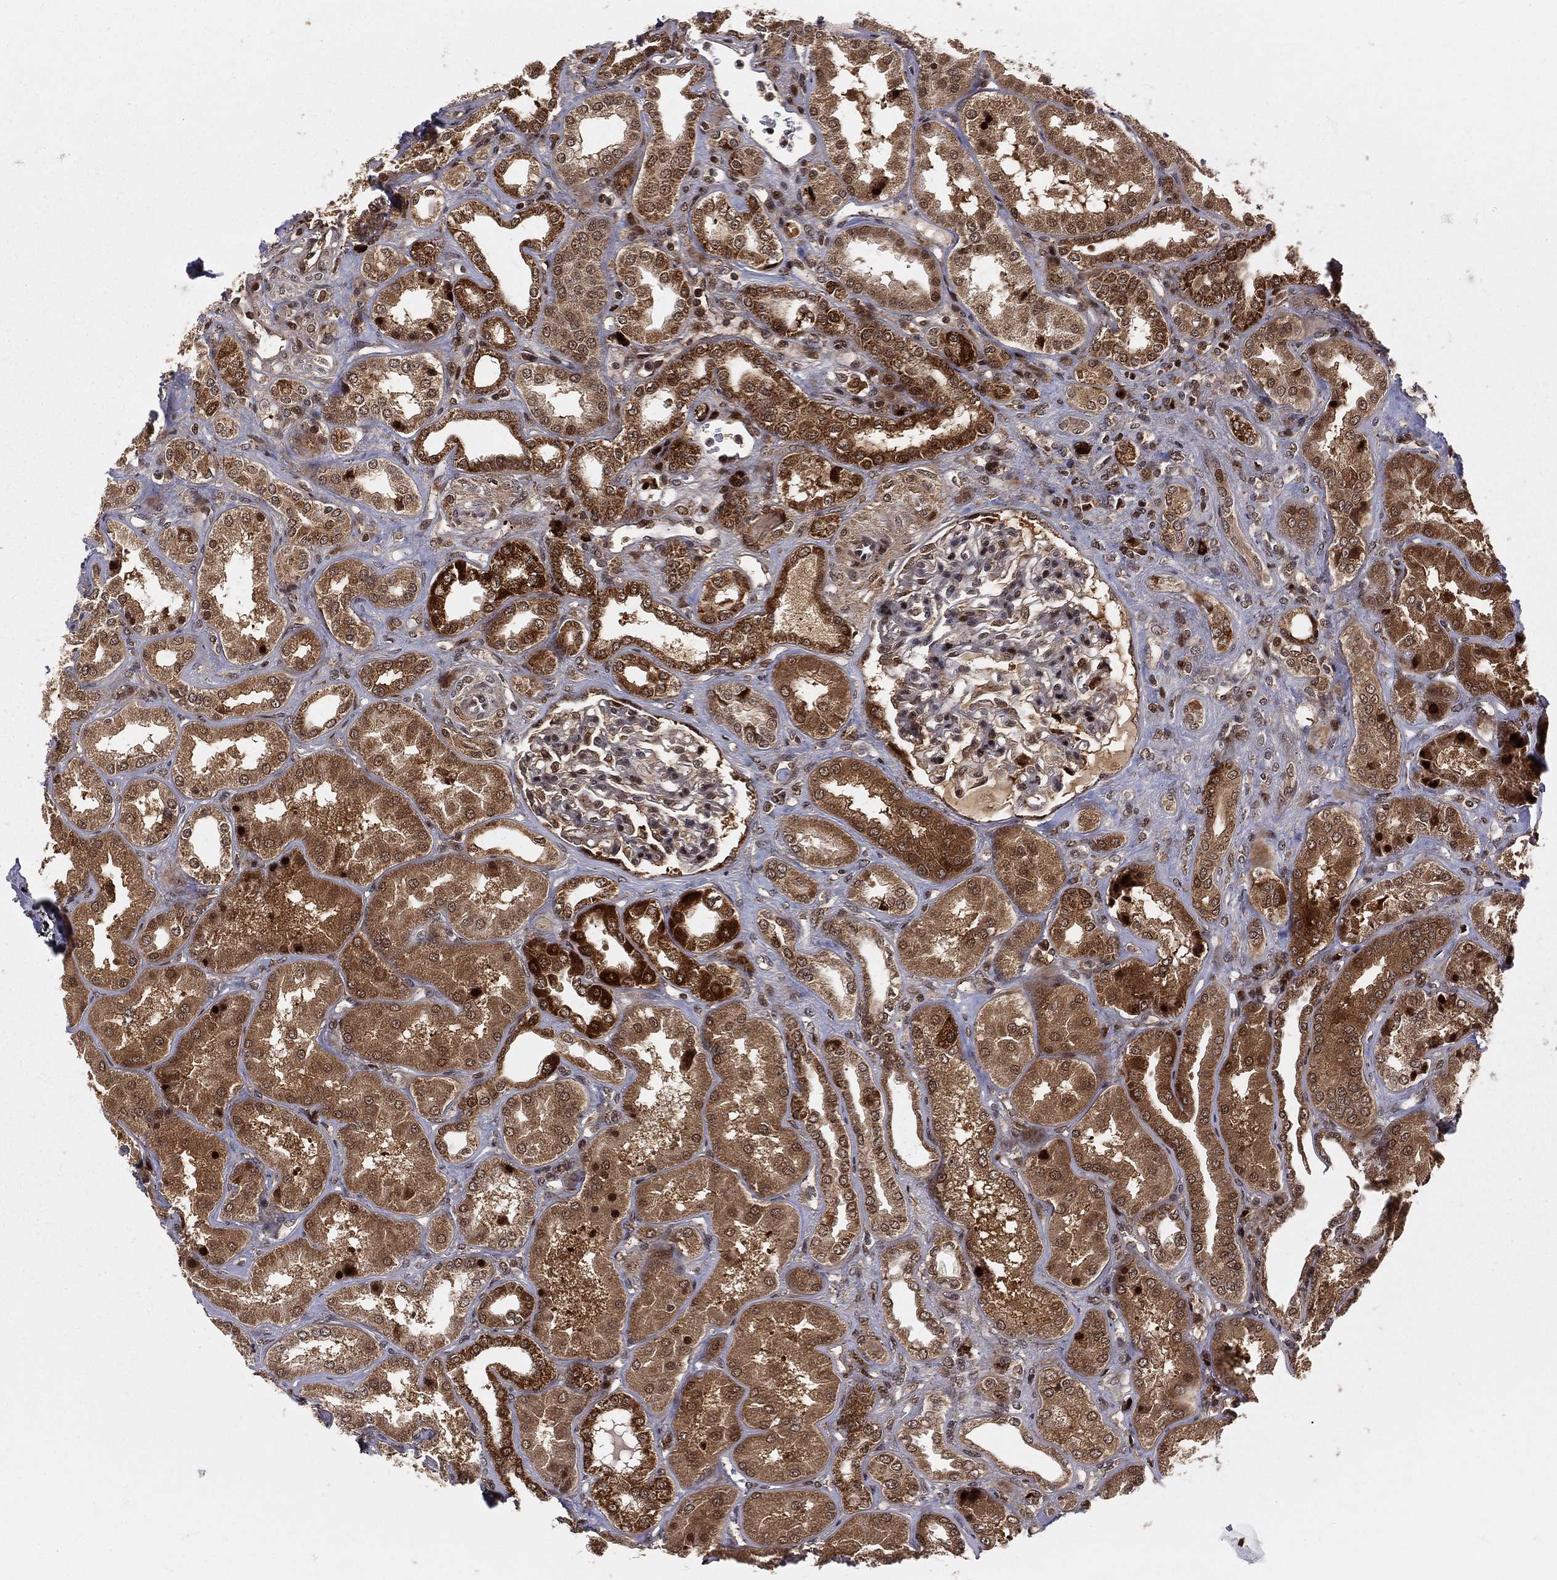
{"staining": {"intensity": "strong", "quantity": "<25%", "location": "nuclear"}, "tissue": "kidney", "cell_type": "Cells in glomeruli", "image_type": "normal", "snomed": [{"axis": "morphology", "description": "Normal tissue, NOS"}, {"axis": "topography", "description": "Kidney"}], "caption": "Strong nuclear protein positivity is present in about <25% of cells in glomeruli in kidney.", "gene": "MDM2", "patient": {"sex": "female", "age": 56}}